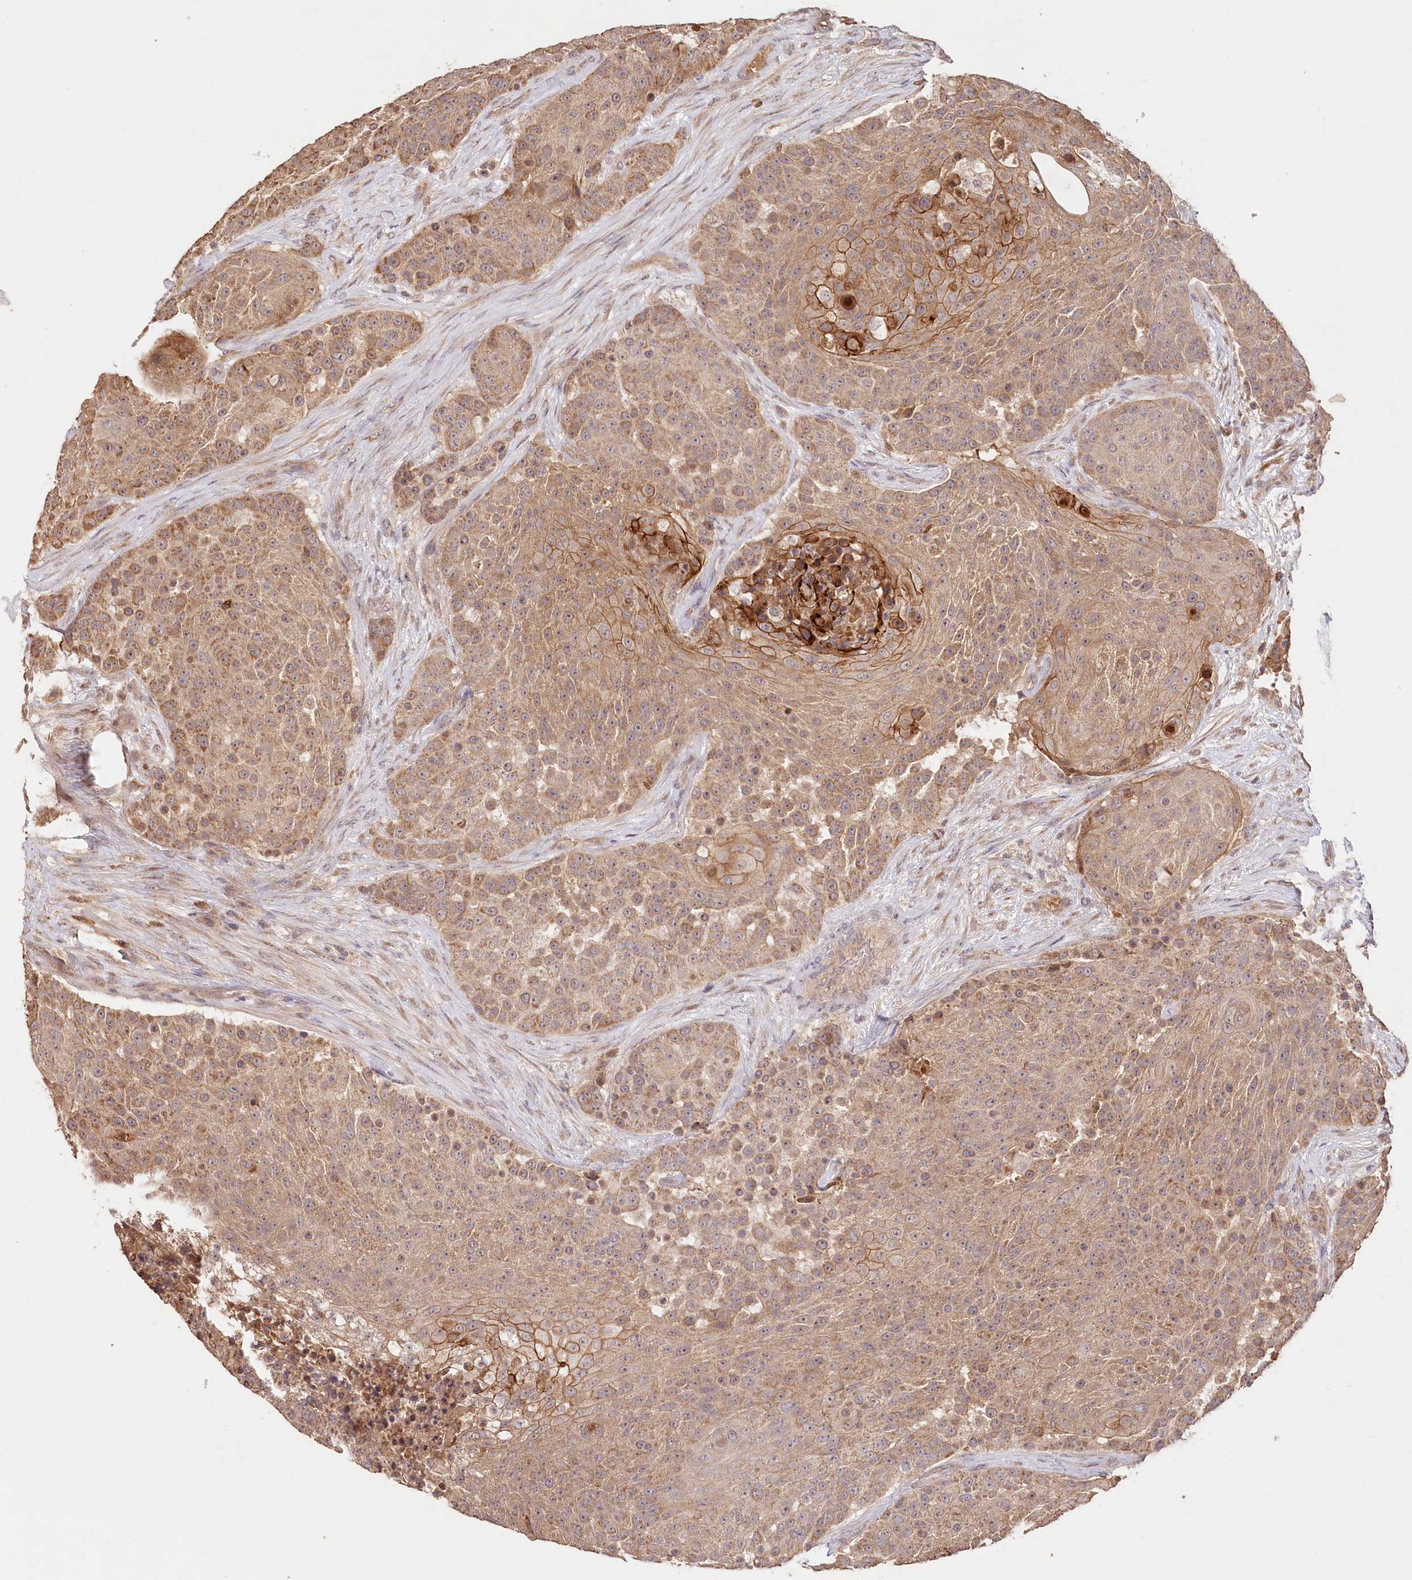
{"staining": {"intensity": "moderate", "quantity": ">75%", "location": "cytoplasmic/membranous"}, "tissue": "urothelial cancer", "cell_type": "Tumor cells", "image_type": "cancer", "snomed": [{"axis": "morphology", "description": "Urothelial carcinoma, High grade"}, {"axis": "topography", "description": "Urinary bladder"}], "caption": "A photomicrograph of high-grade urothelial carcinoma stained for a protein reveals moderate cytoplasmic/membranous brown staining in tumor cells. The staining was performed using DAB, with brown indicating positive protein expression. Nuclei are stained blue with hematoxylin.", "gene": "IRAK1BP1", "patient": {"sex": "female", "age": 63}}